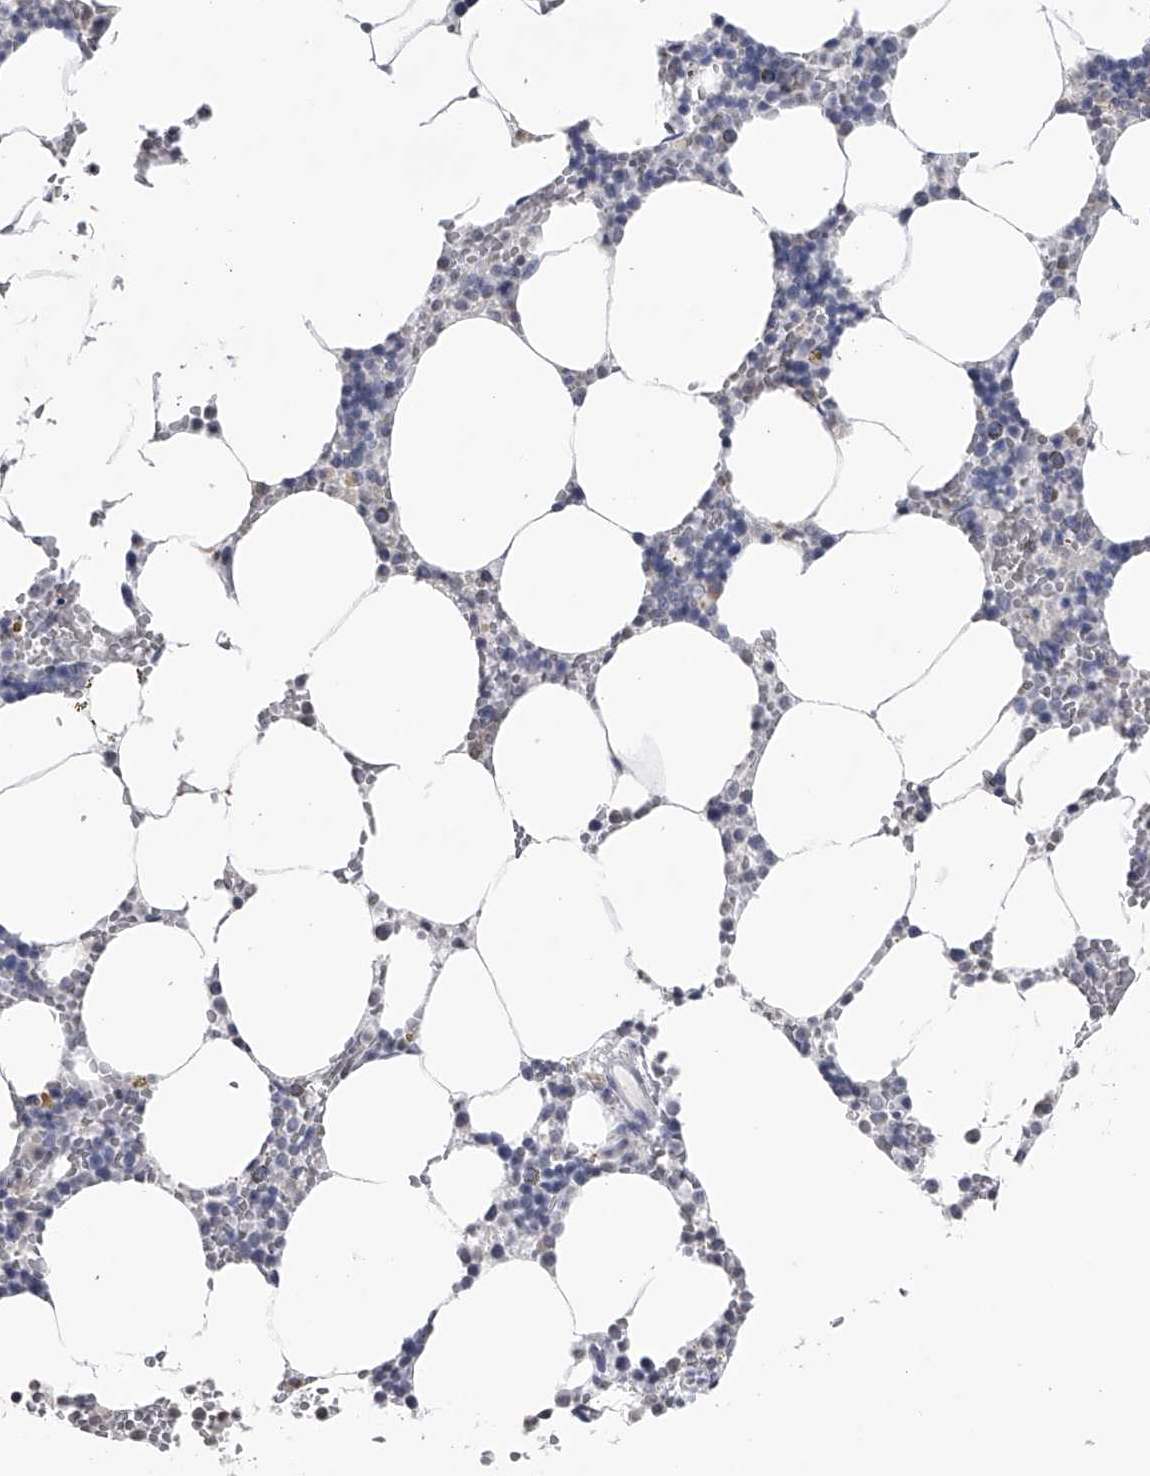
{"staining": {"intensity": "negative", "quantity": "none", "location": "none"}, "tissue": "bone marrow", "cell_type": "Hematopoietic cells", "image_type": "normal", "snomed": [{"axis": "morphology", "description": "Normal tissue, NOS"}, {"axis": "topography", "description": "Bone marrow"}], "caption": "Hematopoietic cells are negative for protein expression in normal human bone marrow. (Stains: DAB (3,3'-diaminobenzidine) immunohistochemistry (IHC) with hematoxylin counter stain, Microscopy: brightfield microscopy at high magnification).", "gene": "TASP1", "patient": {"sex": "male", "age": 70}}